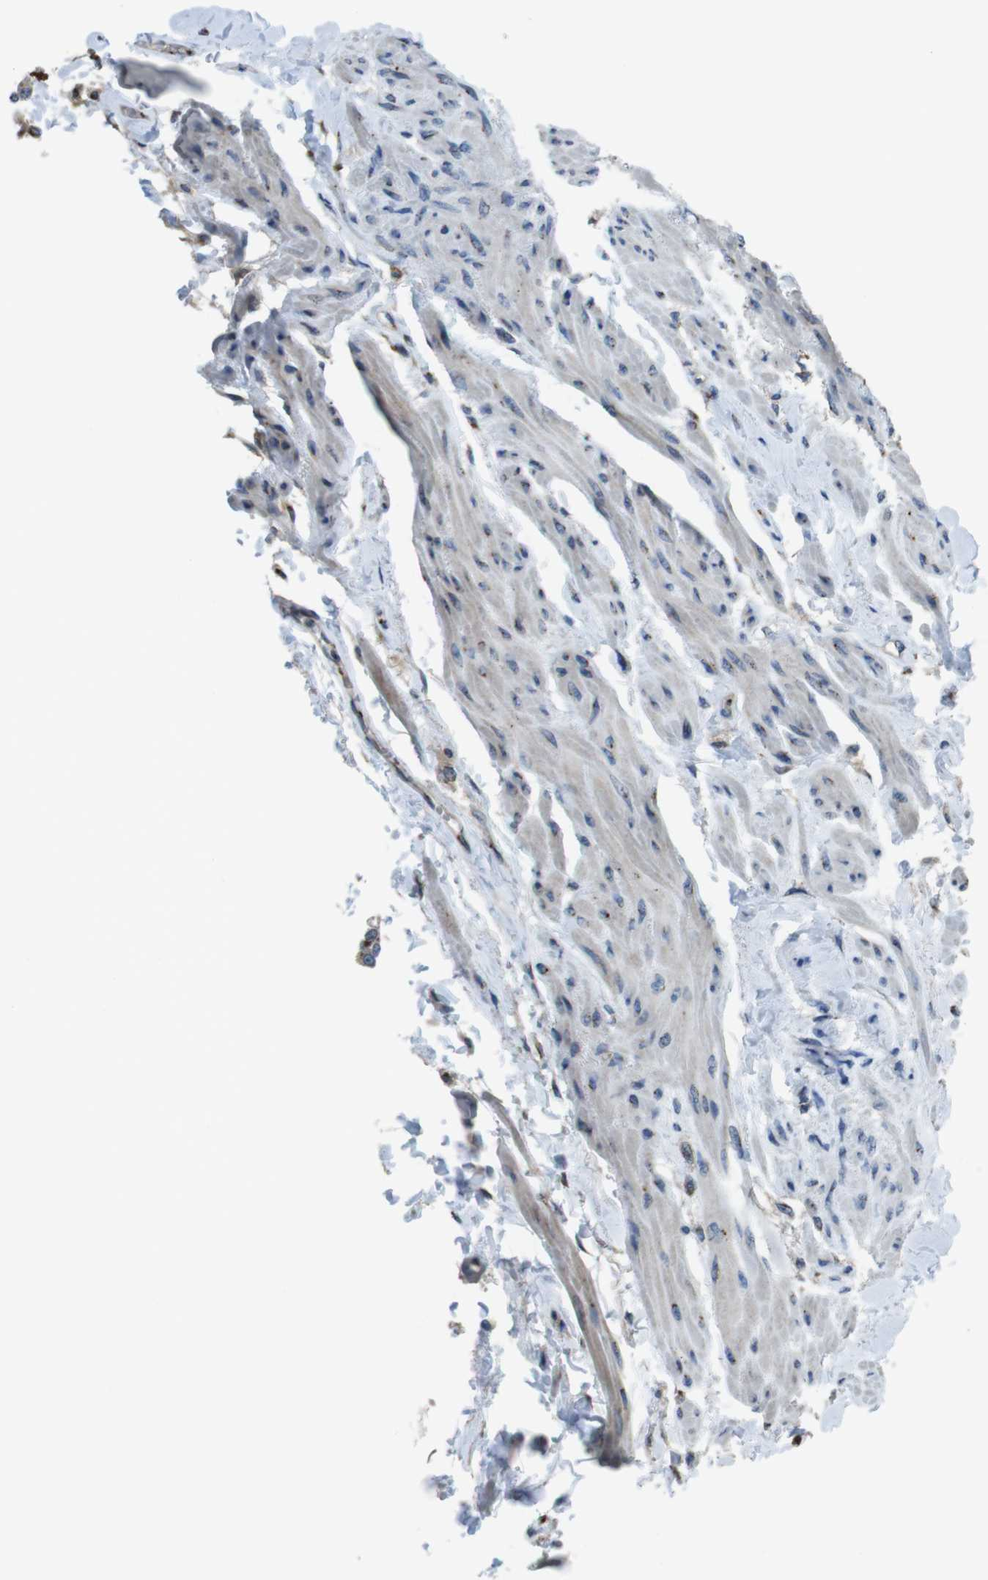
{"staining": {"intensity": "moderate", "quantity": ">75%", "location": "cytoplasmic/membranous"}, "tissue": "urinary bladder", "cell_type": "Urothelial cells", "image_type": "normal", "snomed": [{"axis": "morphology", "description": "Normal tissue, NOS"}, {"axis": "topography", "description": "Urinary bladder"}], "caption": "Immunohistochemical staining of normal human urinary bladder displays >75% levels of moderate cytoplasmic/membranous protein staining in about >75% of urothelial cells.", "gene": "RAB6A", "patient": {"sex": "female", "age": 79}}